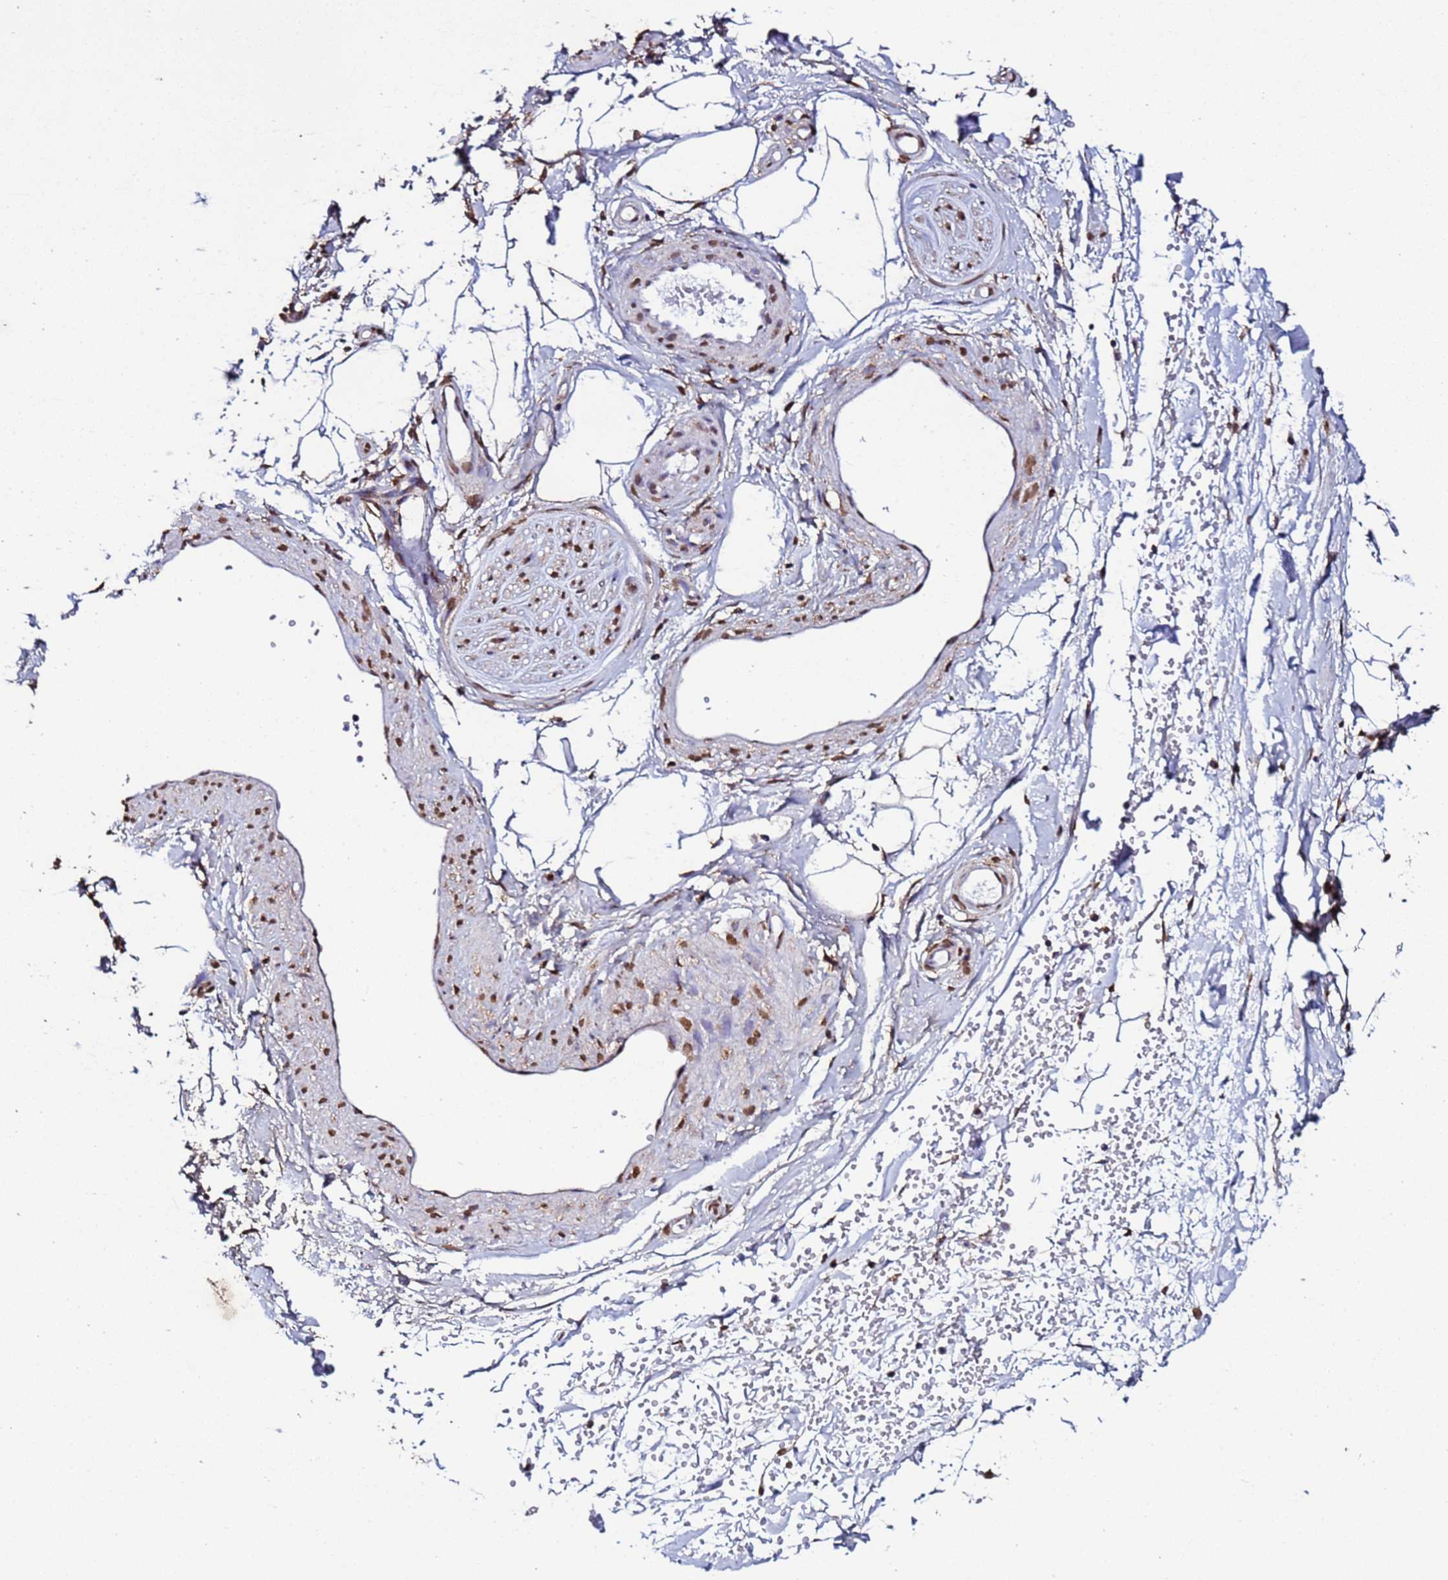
{"staining": {"intensity": "moderate", "quantity": "<25%", "location": "cytoplasmic/membranous,nuclear"}, "tissue": "adipose tissue", "cell_type": "Adipocytes", "image_type": "normal", "snomed": [{"axis": "morphology", "description": "Normal tissue, NOS"}, {"axis": "topography", "description": "Soft tissue"}, {"axis": "topography", "description": "Adipose tissue"}, {"axis": "topography", "description": "Vascular tissue"}, {"axis": "topography", "description": "Peripheral nerve tissue"}], "caption": "Immunohistochemistry staining of unremarkable adipose tissue, which displays low levels of moderate cytoplasmic/membranous,nuclear positivity in approximately <25% of adipocytes indicating moderate cytoplasmic/membranous,nuclear protein positivity. The staining was performed using DAB (3,3'-diaminobenzidine) (brown) for protein detection and nuclei were counterstained in hematoxylin (blue).", "gene": "TRIP6", "patient": {"sex": "male", "age": 74}}